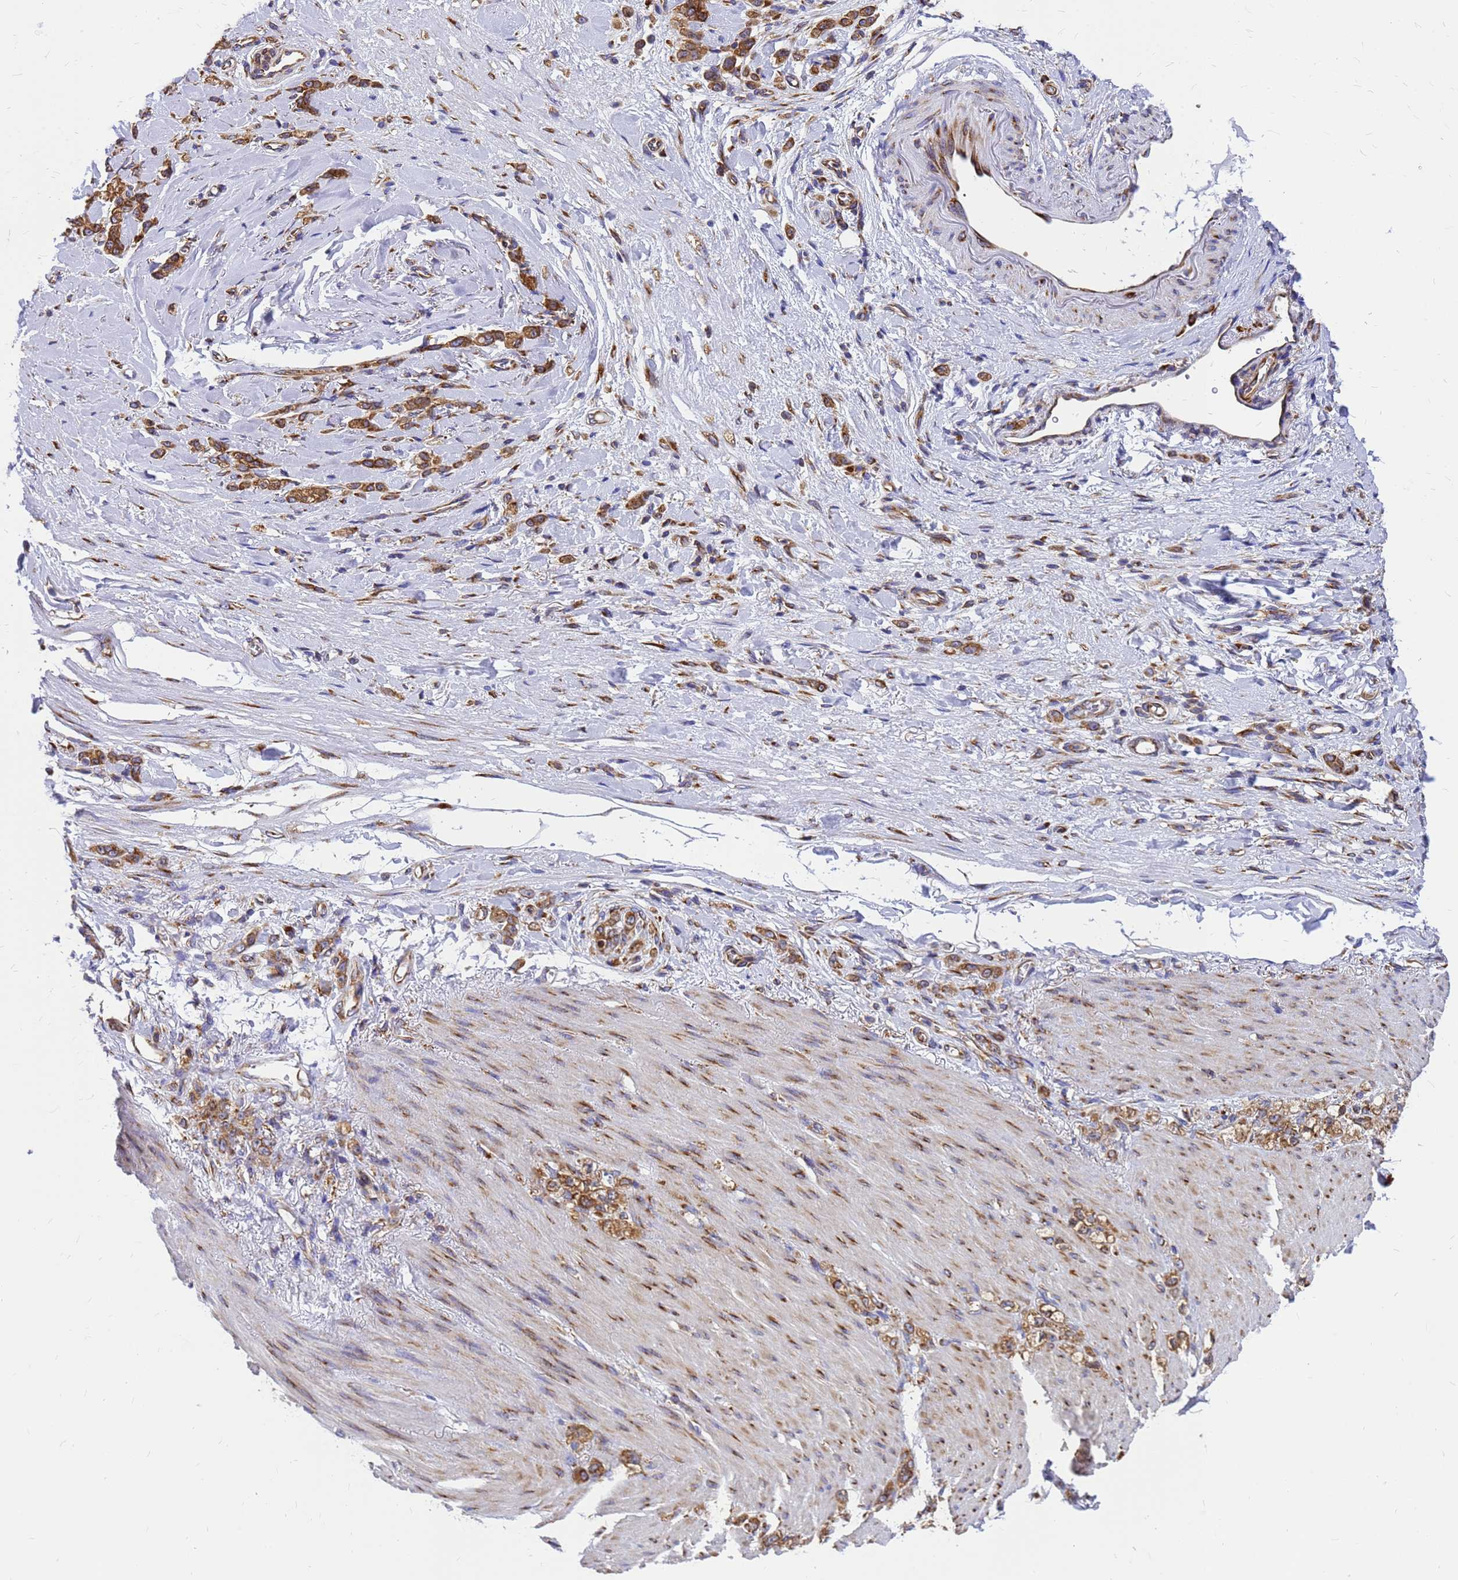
{"staining": {"intensity": "moderate", "quantity": ">75%", "location": "cytoplasmic/membranous"}, "tissue": "stomach cancer", "cell_type": "Tumor cells", "image_type": "cancer", "snomed": [{"axis": "morphology", "description": "Normal tissue, NOS"}, {"axis": "morphology", "description": "Adenocarcinoma, NOS"}, {"axis": "topography", "description": "Stomach"}], "caption": "IHC staining of adenocarcinoma (stomach), which demonstrates medium levels of moderate cytoplasmic/membranous staining in about >75% of tumor cells indicating moderate cytoplasmic/membranous protein staining. The staining was performed using DAB (brown) for protein detection and nuclei were counterstained in hematoxylin (blue).", "gene": "EEF1D", "patient": {"sex": "male", "age": 82}}